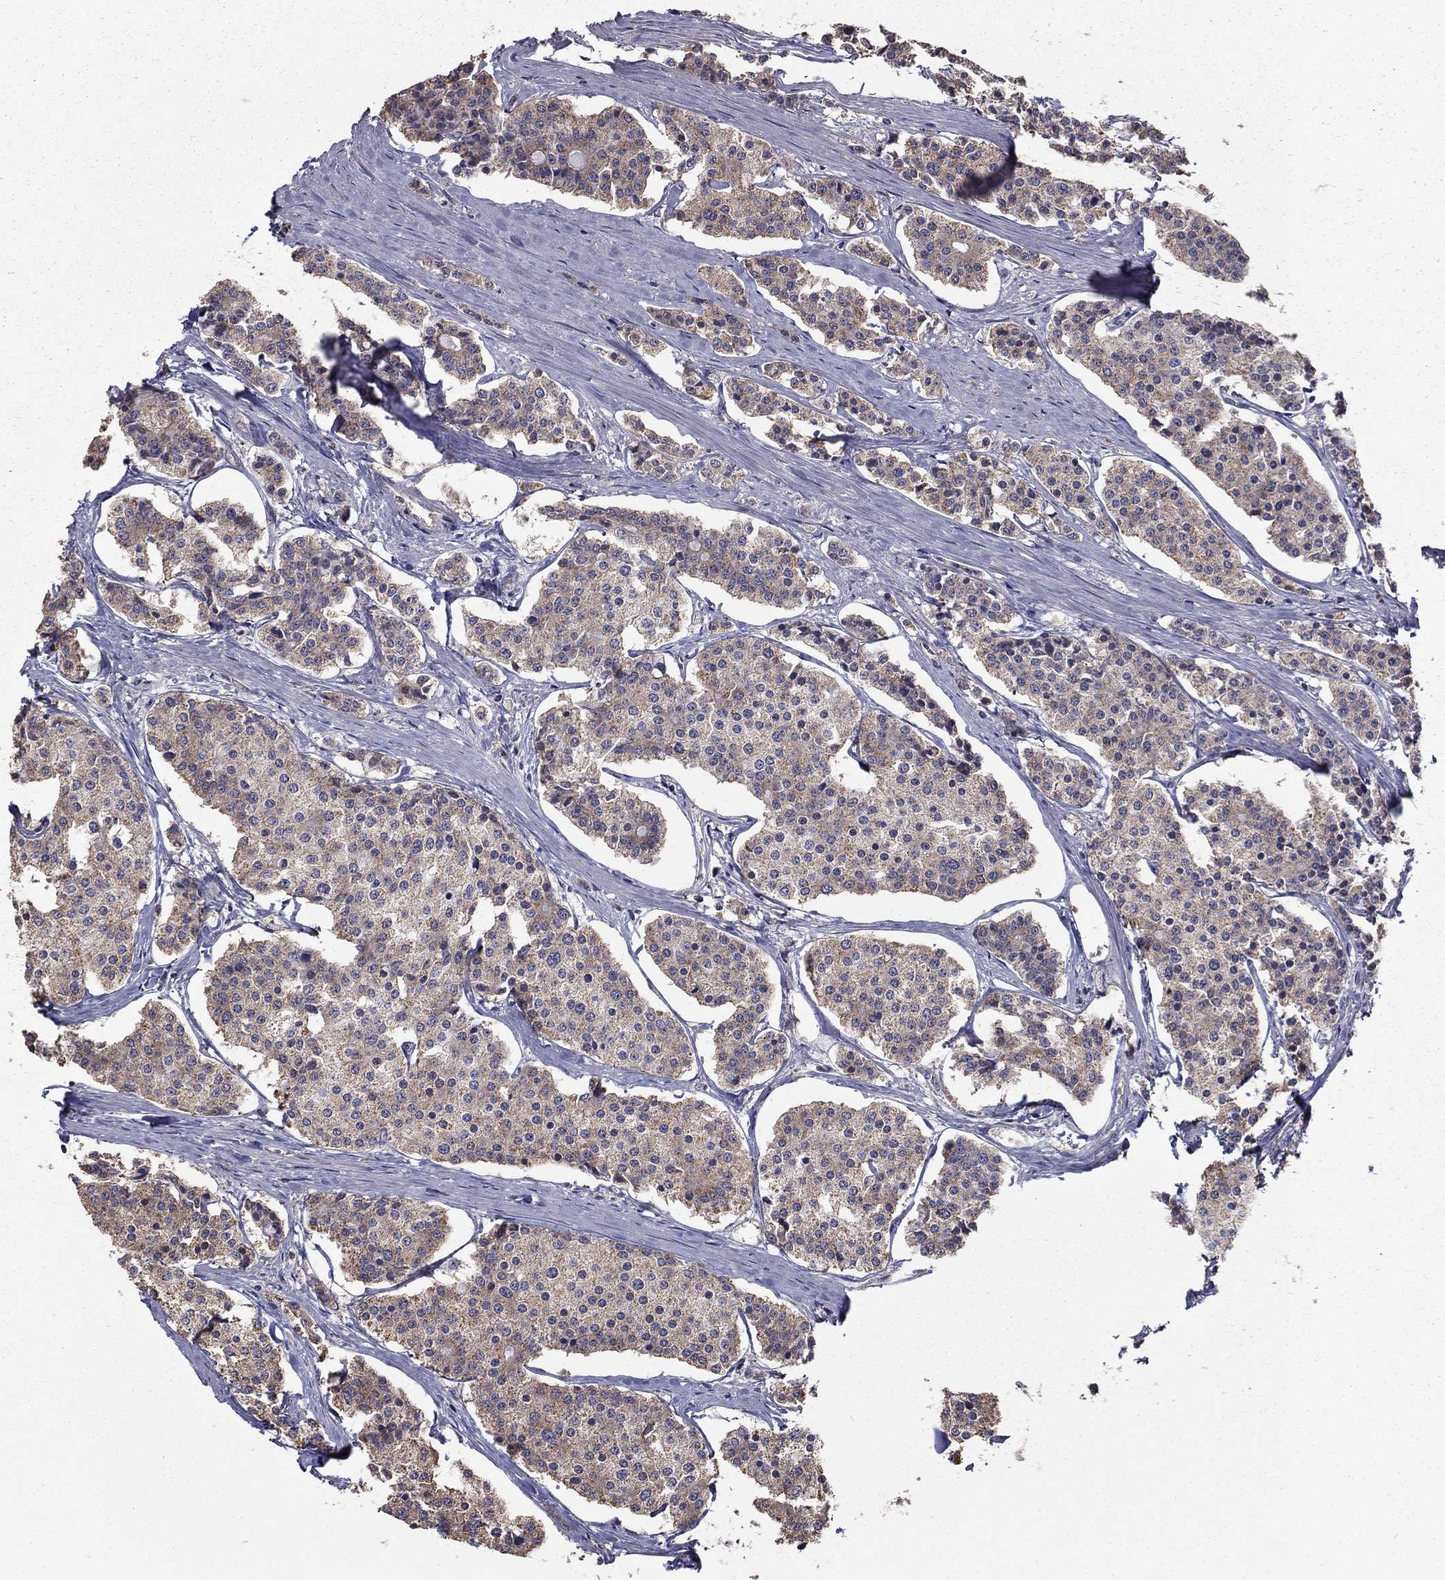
{"staining": {"intensity": "weak", "quantity": "25%-75%", "location": "cytoplasmic/membranous"}, "tissue": "carcinoid", "cell_type": "Tumor cells", "image_type": "cancer", "snomed": [{"axis": "morphology", "description": "Carcinoid, malignant, NOS"}, {"axis": "topography", "description": "Small intestine"}], "caption": "Human malignant carcinoid stained for a protein (brown) exhibits weak cytoplasmic/membranous positive staining in about 25%-75% of tumor cells.", "gene": "NKIRAS1", "patient": {"sex": "female", "age": 65}}